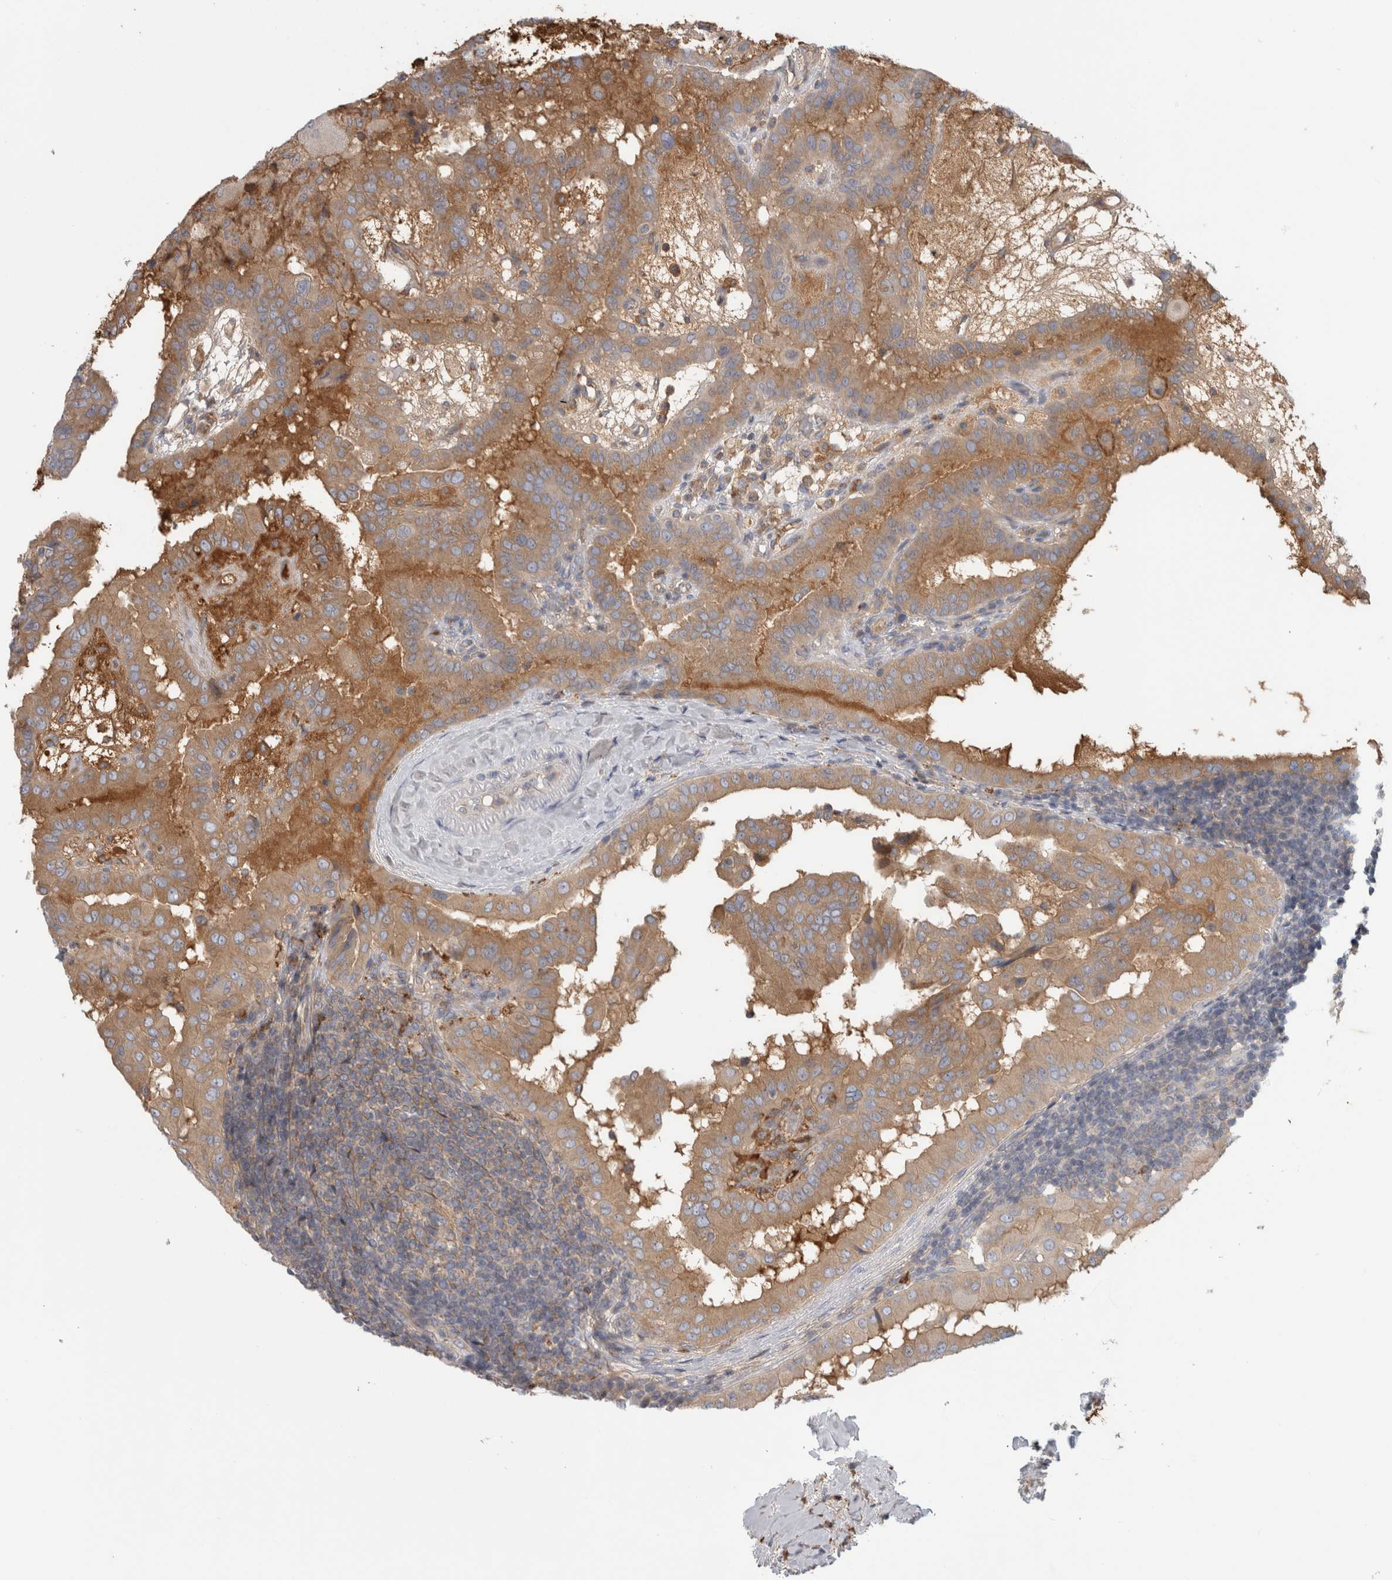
{"staining": {"intensity": "weak", "quantity": ">75%", "location": "cytoplasmic/membranous"}, "tissue": "thyroid cancer", "cell_type": "Tumor cells", "image_type": "cancer", "snomed": [{"axis": "morphology", "description": "Papillary adenocarcinoma, NOS"}, {"axis": "topography", "description": "Thyroid gland"}], "caption": "Papillary adenocarcinoma (thyroid) was stained to show a protein in brown. There is low levels of weak cytoplasmic/membranous staining in approximately >75% of tumor cells.", "gene": "TBCE", "patient": {"sex": "male", "age": 33}}